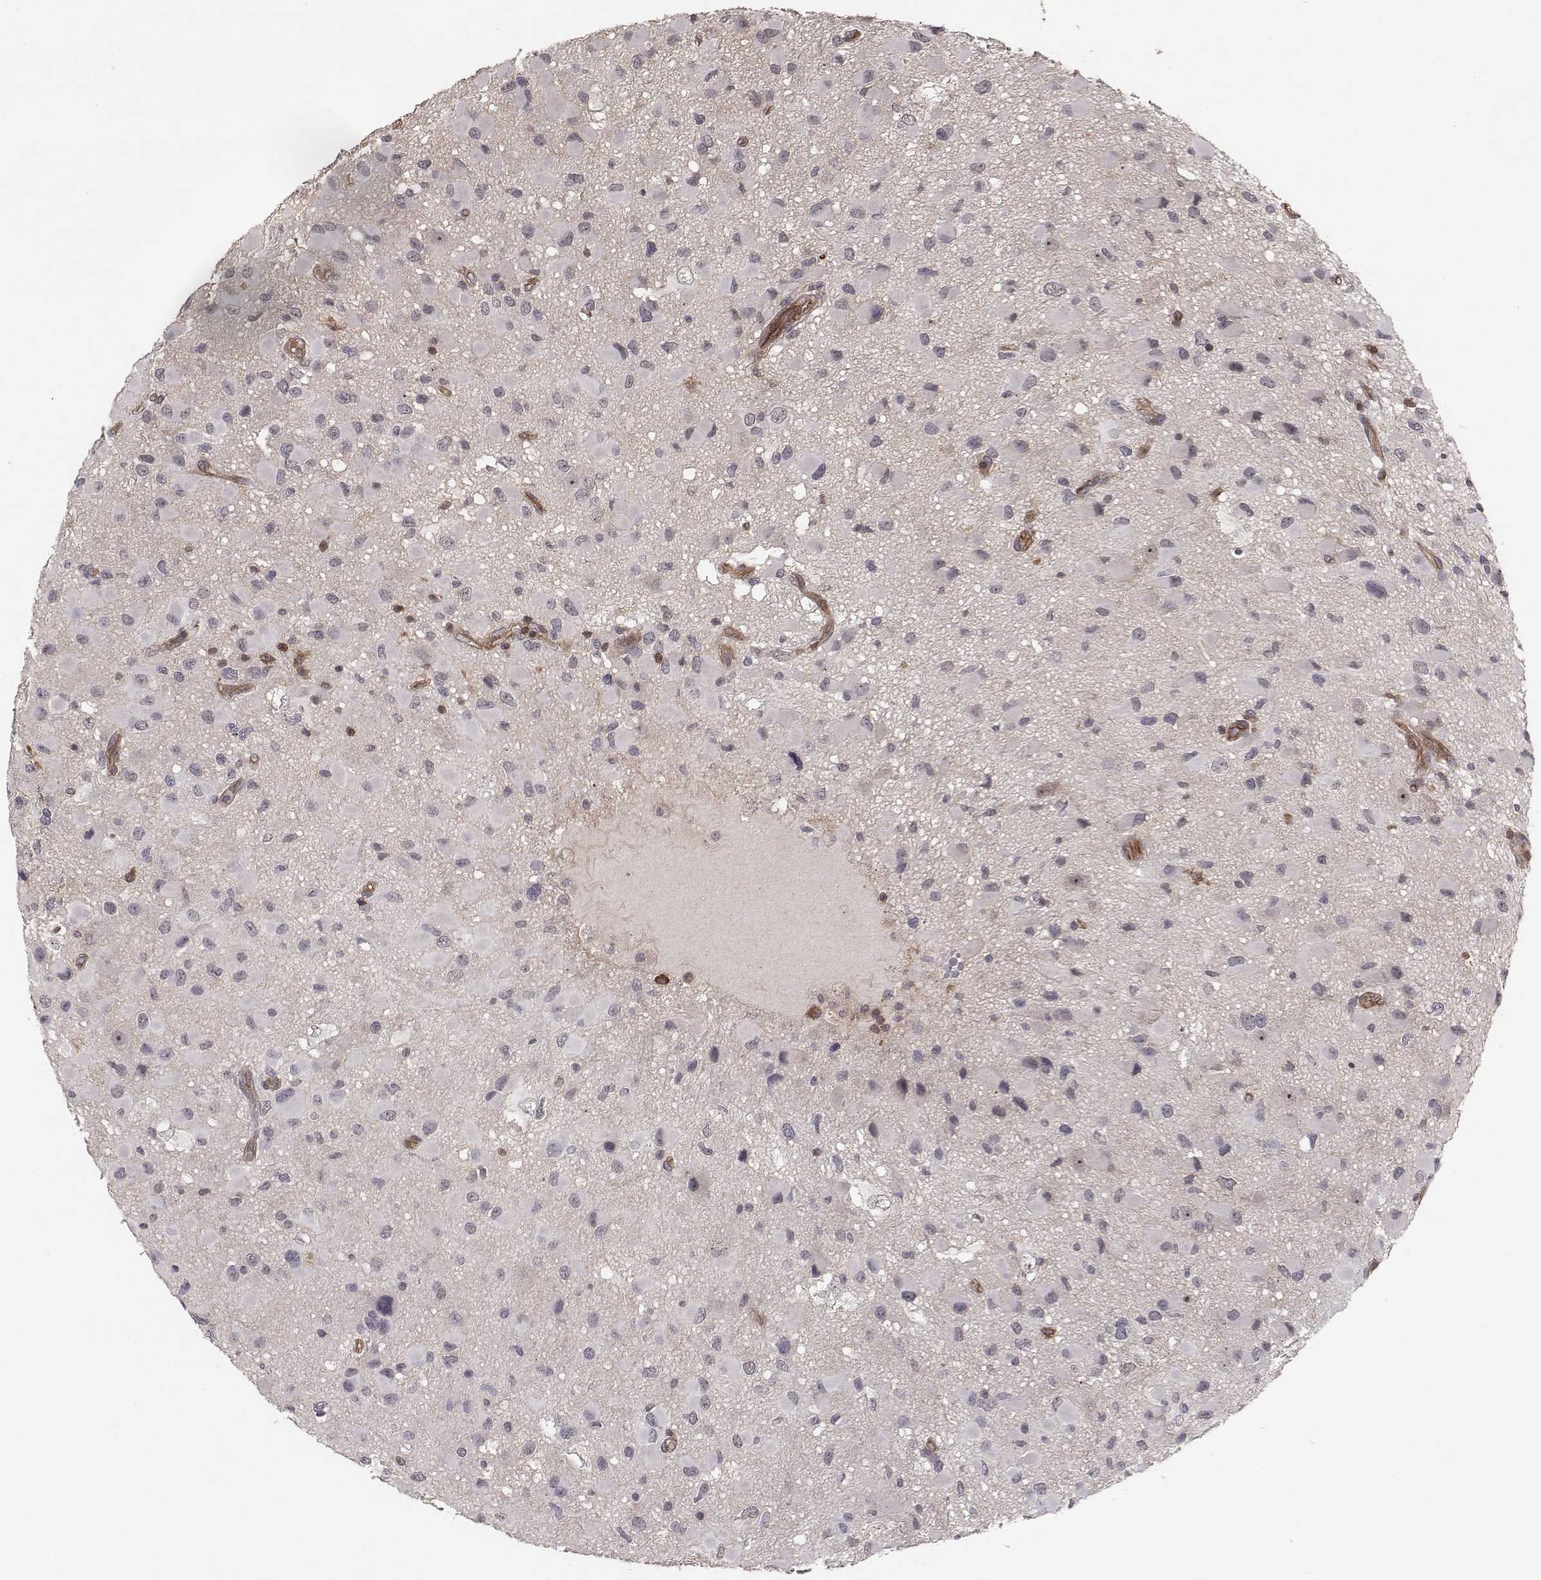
{"staining": {"intensity": "negative", "quantity": "none", "location": "none"}, "tissue": "glioma", "cell_type": "Tumor cells", "image_type": "cancer", "snomed": [{"axis": "morphology", "description": "Glioma, malignant, Low grade"}, {"axis": "topography", "description": "Brain"}], "caption": "A histopathology image of glioma stained for a protein displays no brown staining in tumor cells.", "gene": "PTPRG", "patient": {"sex": "female", "age": 32}}